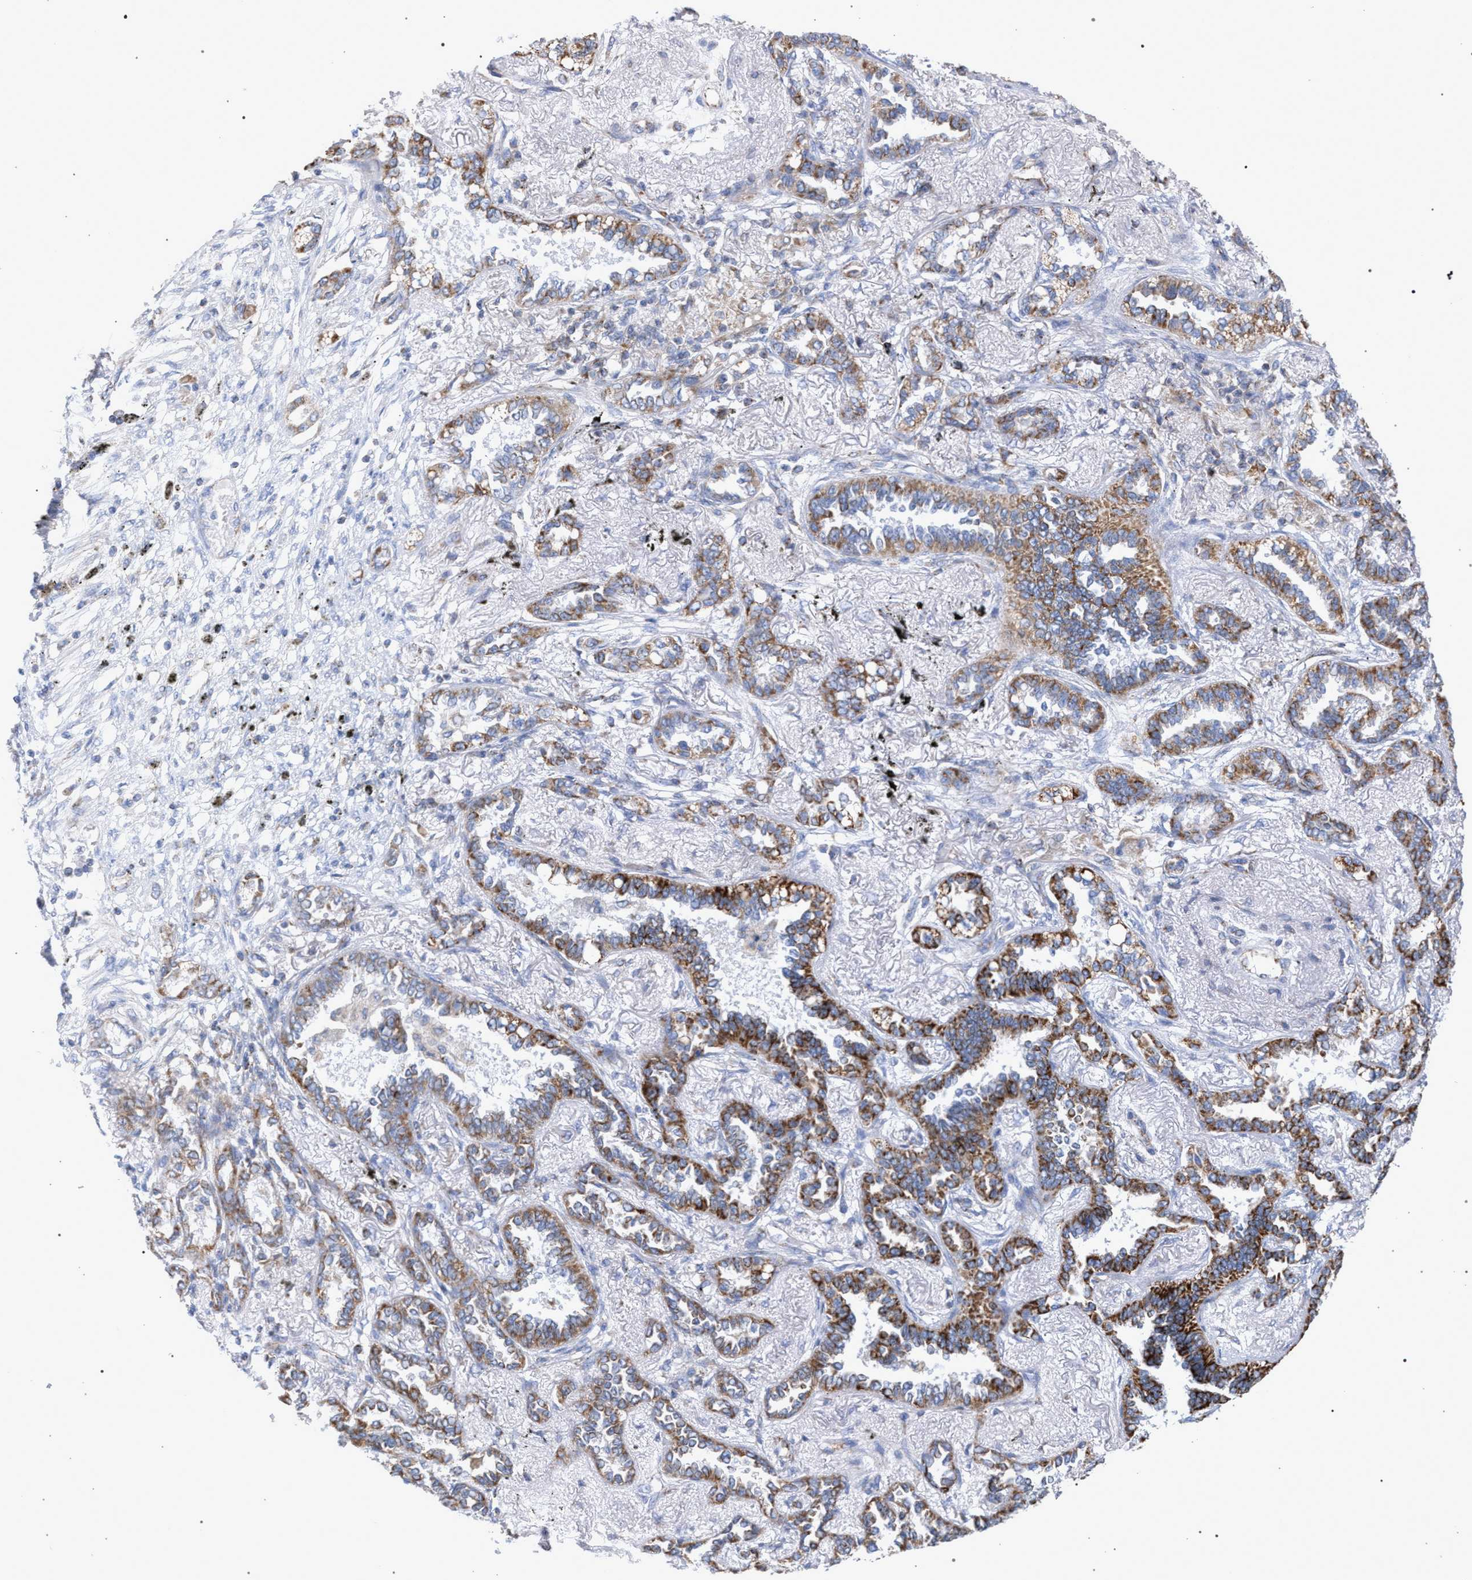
{"staining": {"intensity": "moderate", "quantity": ">75%", "location": "cytoplasmic/membranous"}, "tissue": "lung cancer", "cell_type": "Tumor cells", "image_type": "cancer", "snomed": [{"axis": "morphology", "description": "Adenocarcinoma, NOS"}, {"axis": "topography", "description": "Lung"}], "caption": "This micrograph reveals immunohistochemistry (IHC) staining of human lung cancer (adenocarcinoma), with medium moderate cytoplasmic/membranous expression in approximately >75% of tumor cells.", "gene": "ECI2", "patient": {"sex": "male", "age": 59}}